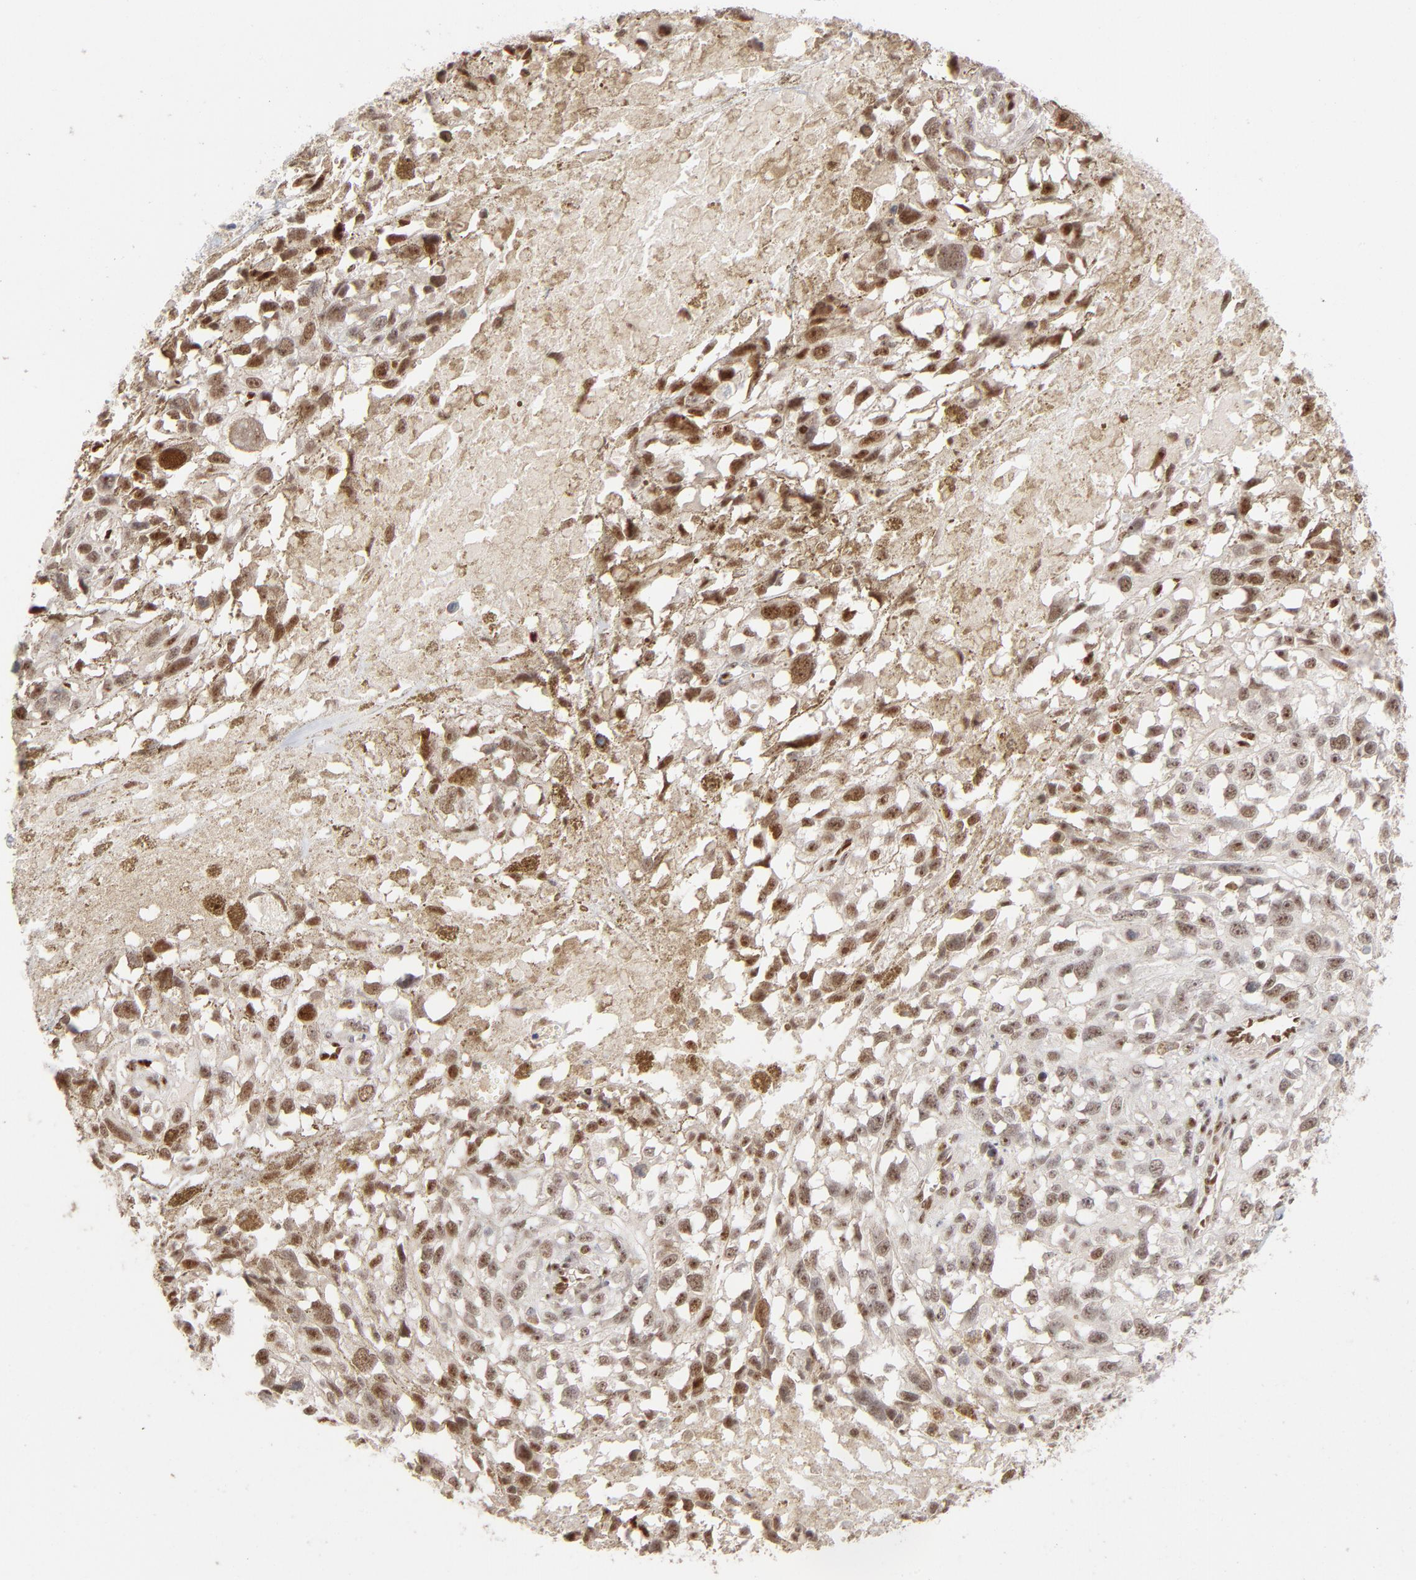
{"staining": {"intensity": "moderate", "quantity": "25%-75%", "location": "nuclear"}, "tissue": "melanoma", "cell_type": "Tumor cells", "image_type": "cancer", "snomed": [{"axis": "morphology", "description": "Malignant melanoma, Metastatic site"}, {"axis": "topography", "description": "Lymph node"}], "caption": "Malignant melanoma (metastatic site) stained for a protein (brown) shows moderate nuclear positive staining in about 25%-75% of tumor cells.", "gene": "NFIB", "patient": {"sex": "male", "age": 59}}